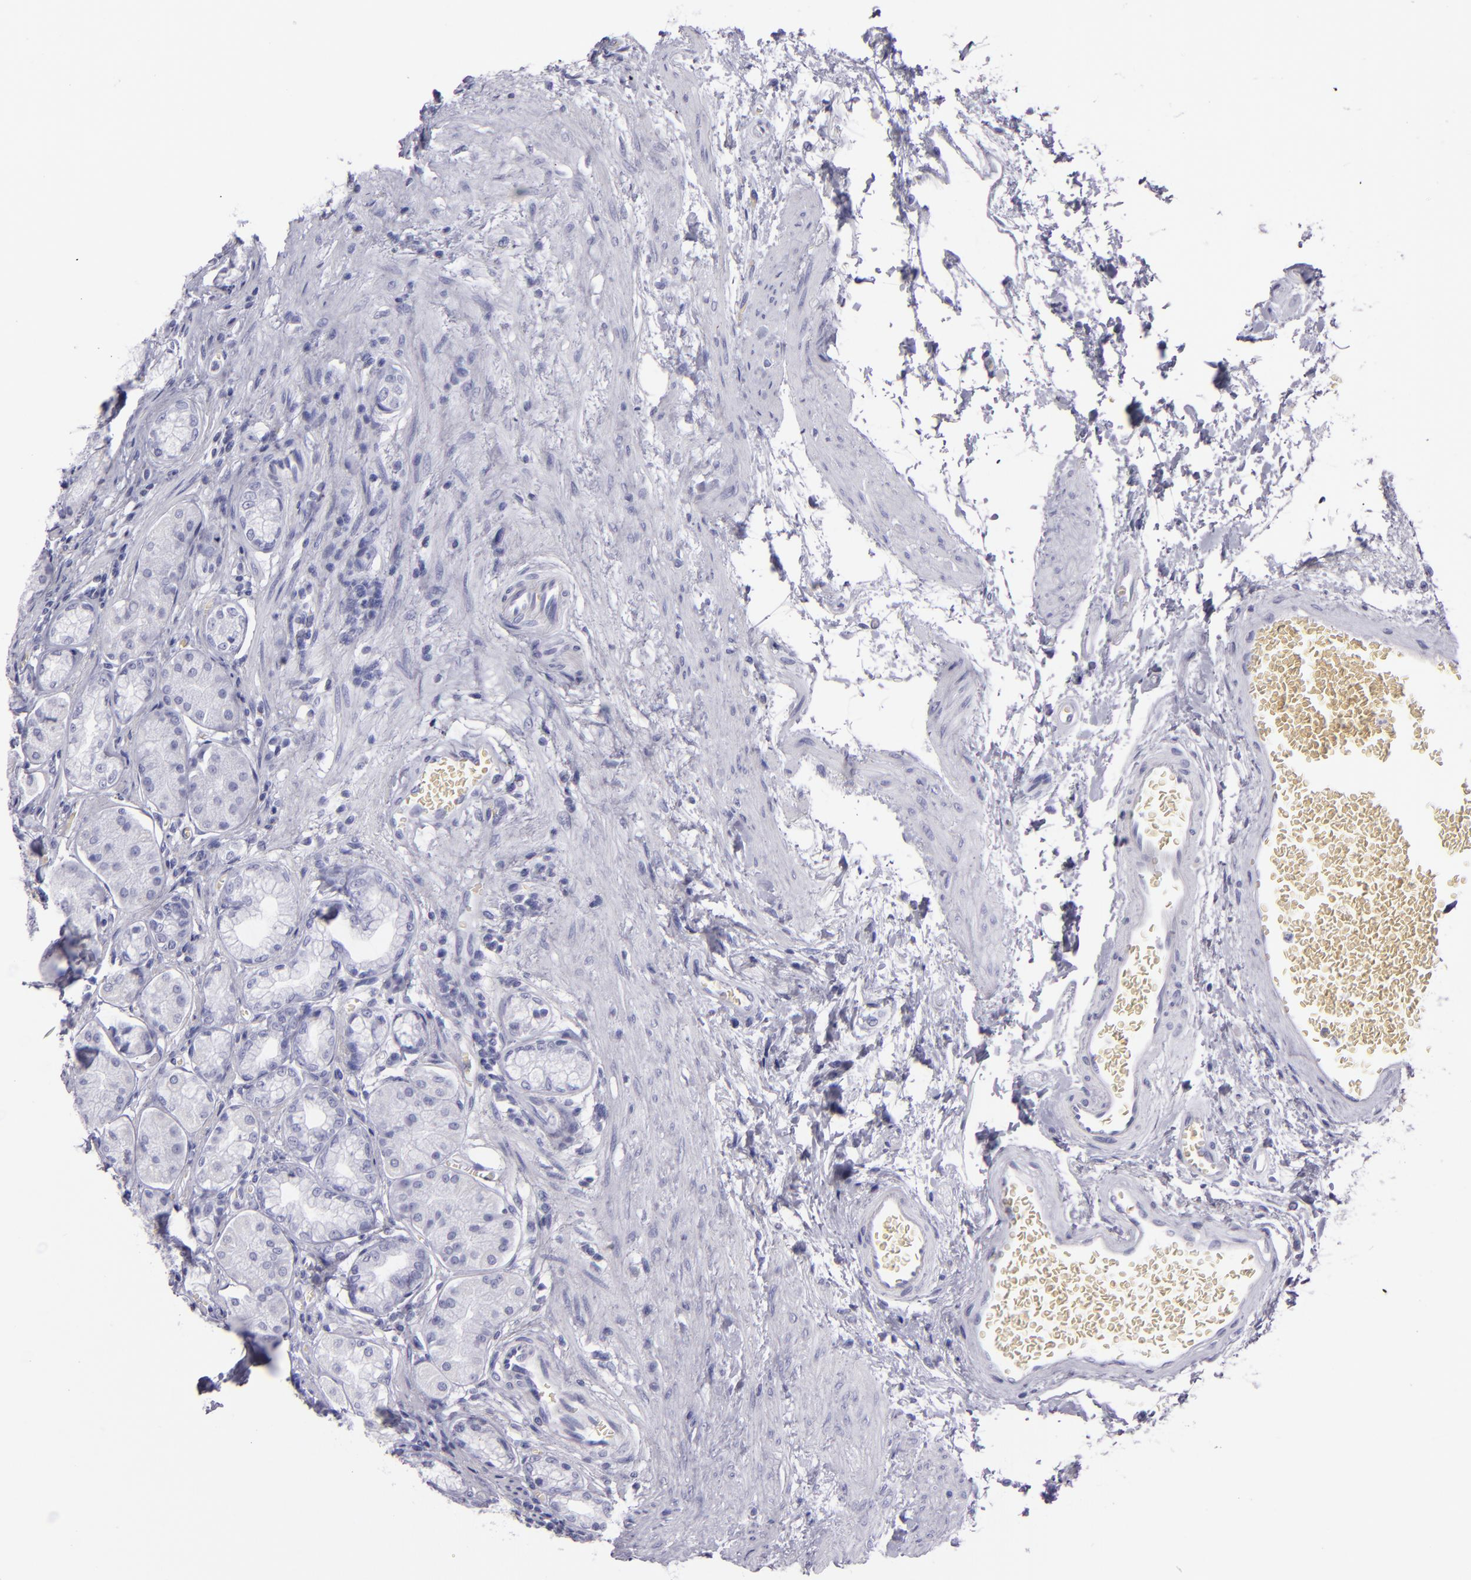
{"staining": {"intensity": "negative", "quantity": "none", "location": "none"}, "tissue": "stomach", "cell_type": "Glandular cells", "image_type": "normal", "snomed": [{"axis": "morphology", "description": "Normal tissue, NOS"}, {"axis": "topography", "description": "Stomach"}, {"axis": "topography", "description": "Stomach, lower"}], "caption": "This is an IHC image of benign stomach. There is no positivity in glandular cells.", "gene": "CR2", "patient": {"sex": "male", "age": 76}}